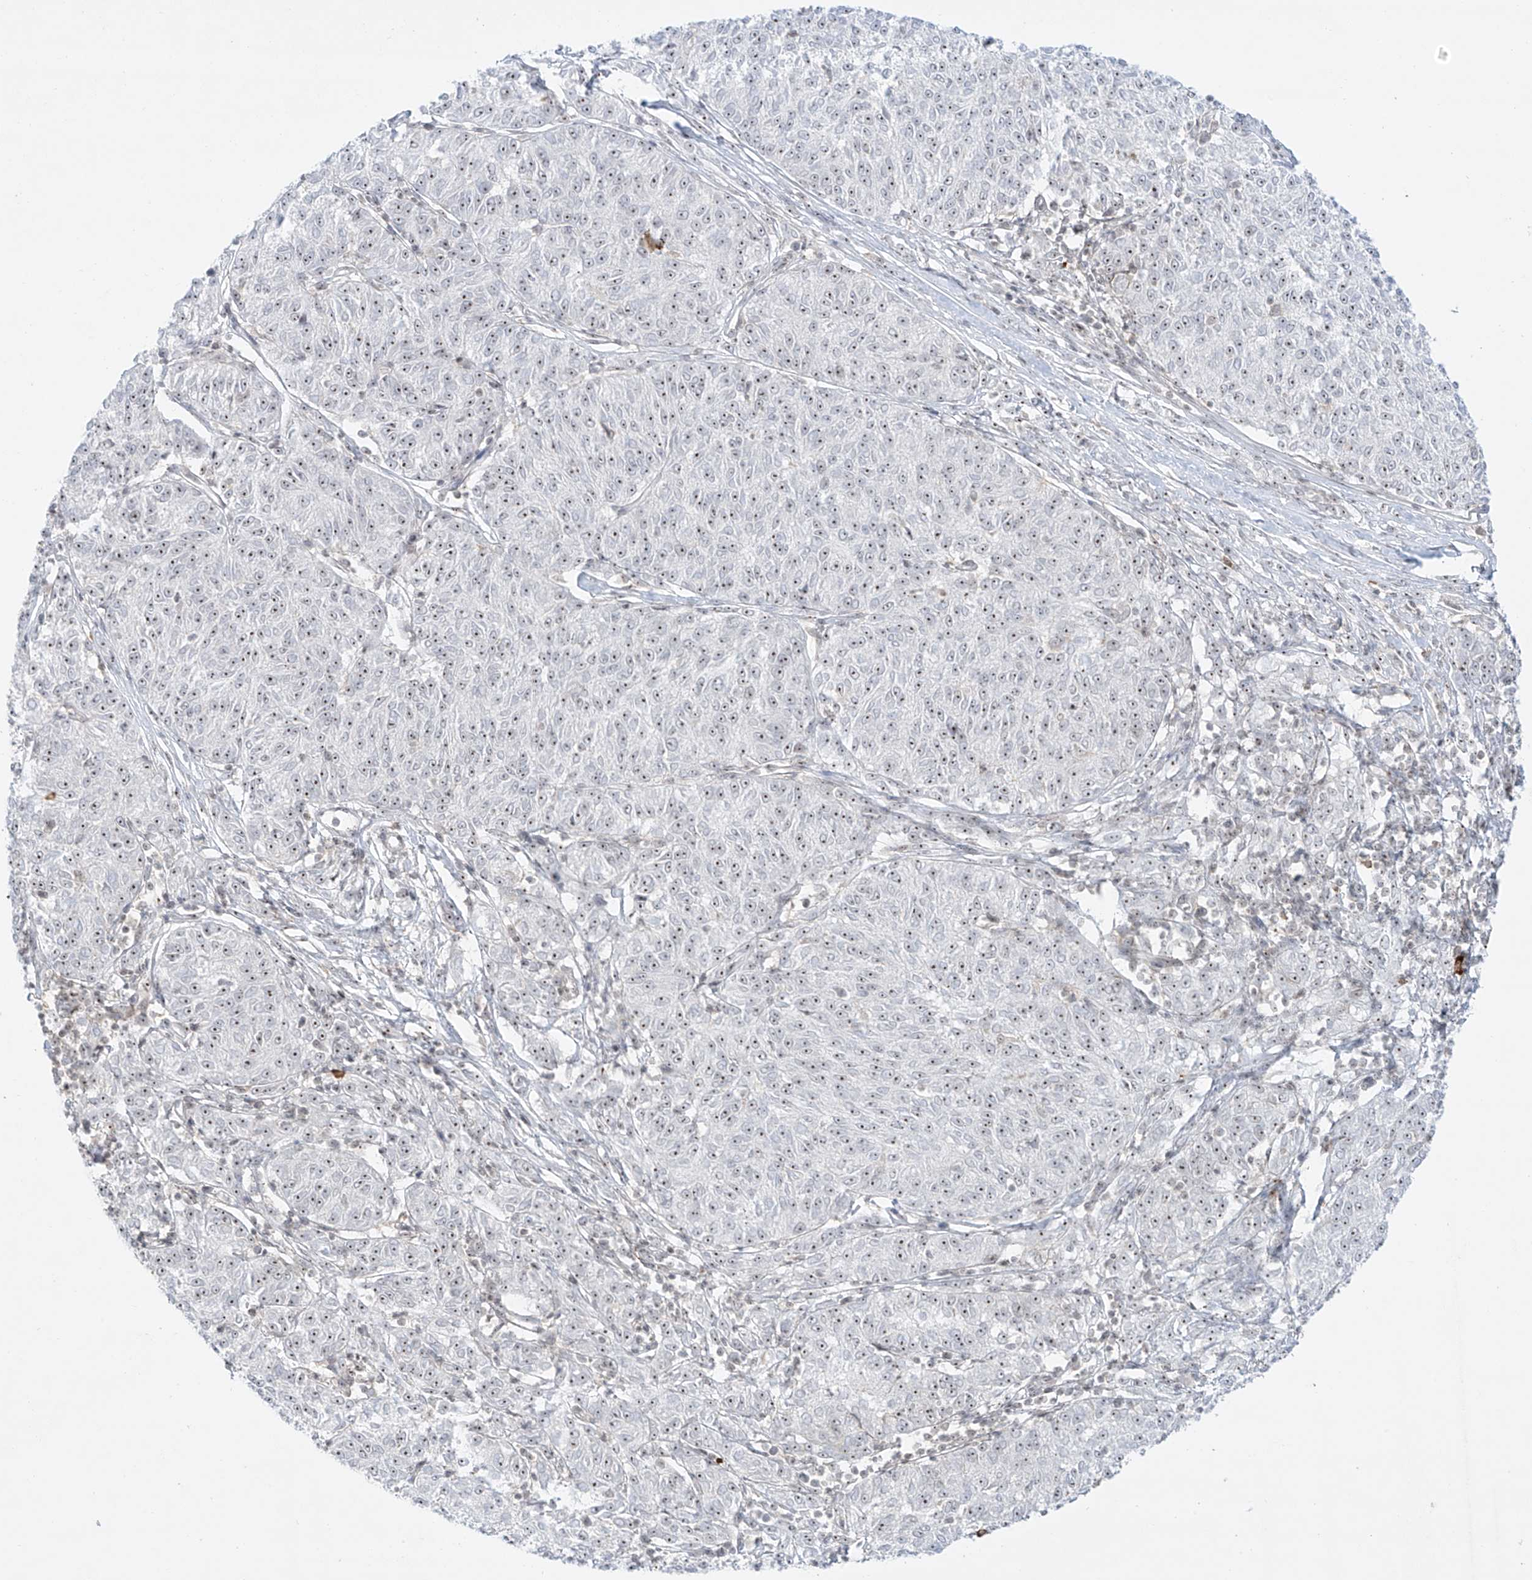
{"staining": {"intensity": "negative", "quantity": "none", "location": "none"}, "tissue": "melanoma", "cell_type": "Tumor cells", "image_type": "cancer", "snomed": [{"axis": "morphology", "description": "Malignant melanoma, NOS"}, {"axis": "topography", "description": "Skin"}], "caption": "Immunohistochemical staining of human melanoma exhibits no significant staining in tumor cells.", "gene": "ZNF512", "patient": {"sex": "female", "age": 72}}